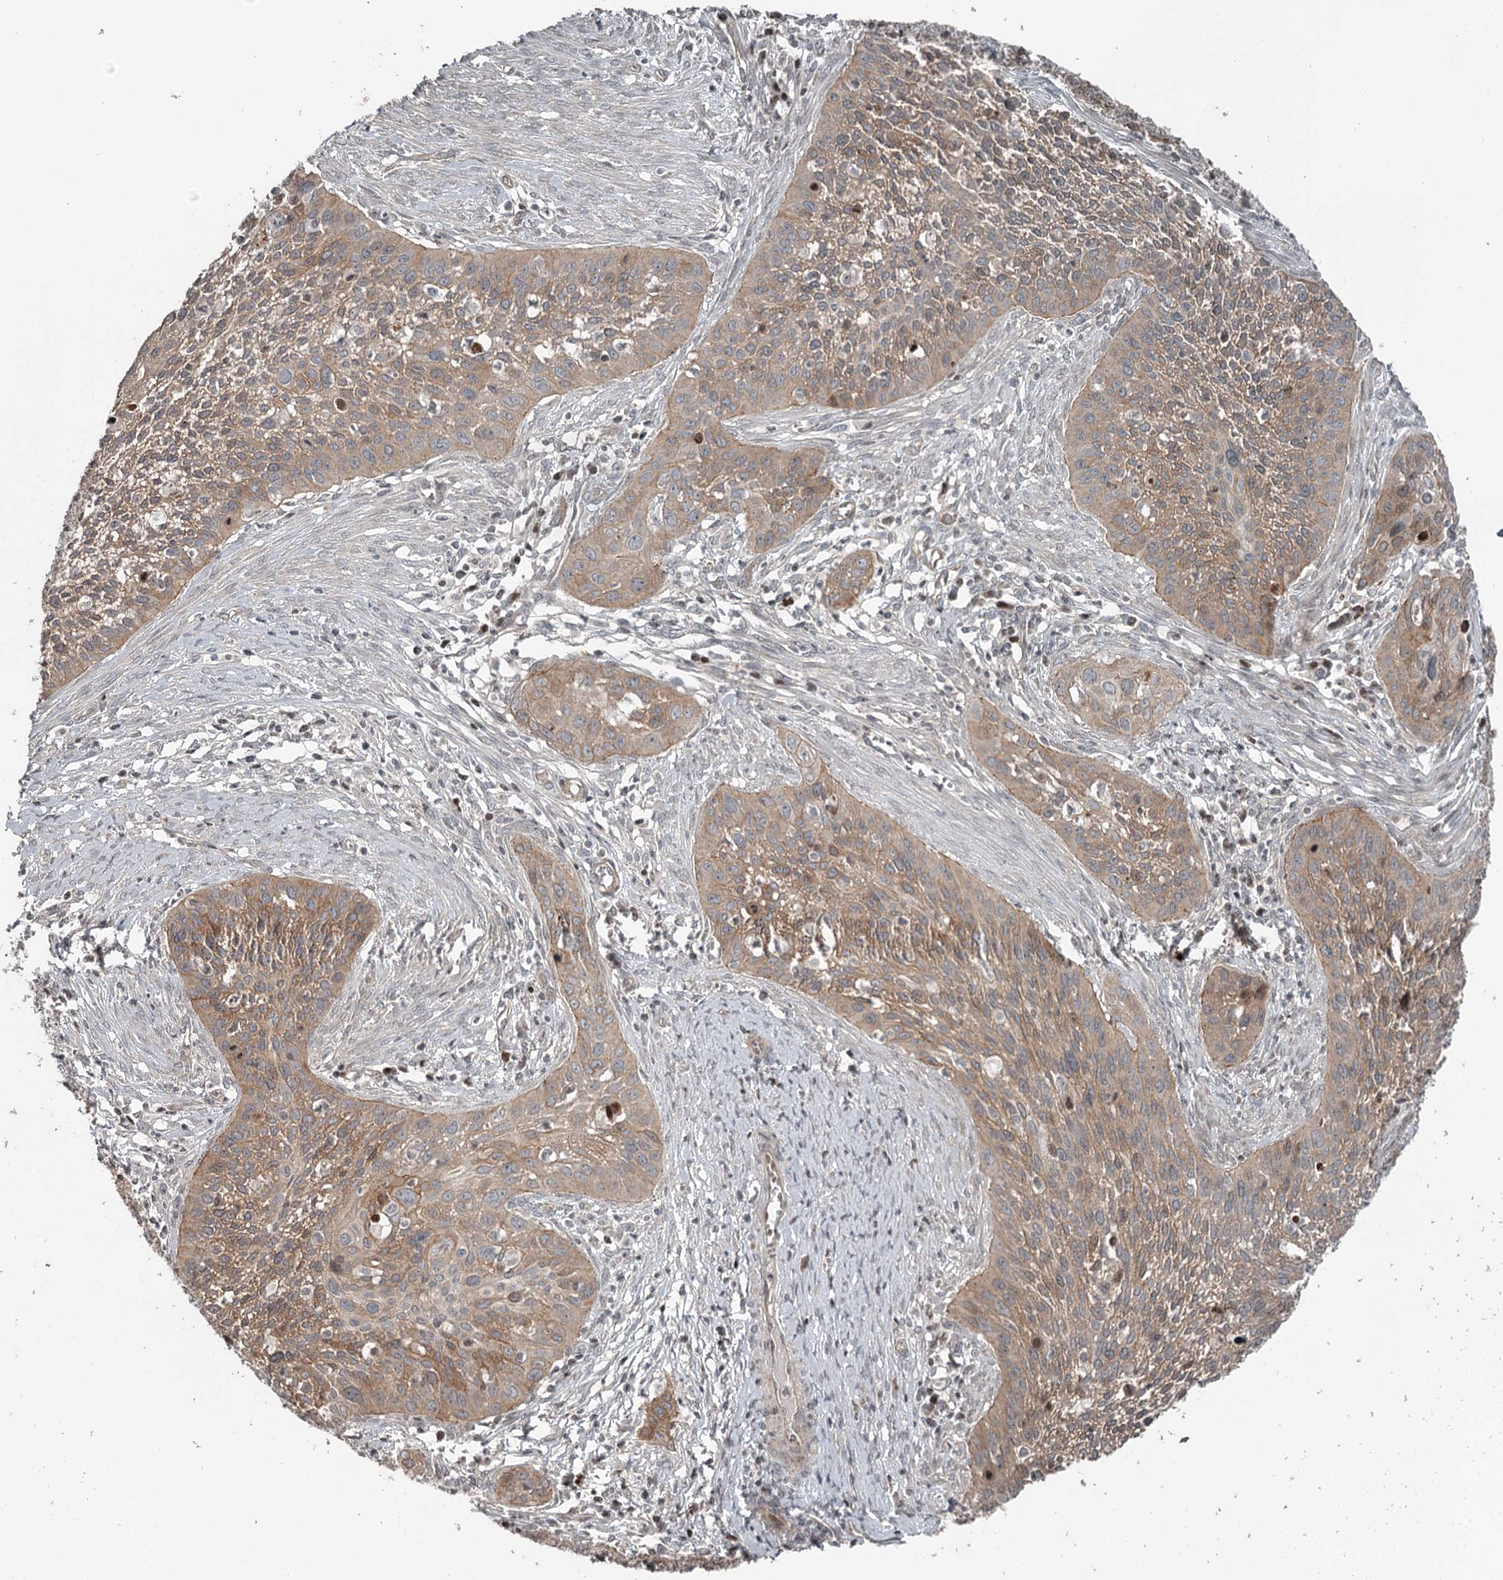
{"staining": {"intensity": "weak", "quantity": ">75%", "location": "cytoplasmic/membranous"}, "tissue": "cervical cancer", "cell_type": "Tumor cells", "image_type": "cancer", "snomed": [{"axis": "morphology", "description": "Squamous cell carcinoma, NOS"}, {"axis": "topography", "description": "Cervix"}], "caption": "An image of cervical cancer (squamous cell carcinoma) stained for a protein exhibits weak cytoplasmic/membranous brown staining in tumor cells.", "gene": "RASSF8", "patient": {"sex": "female", "age": 34}}